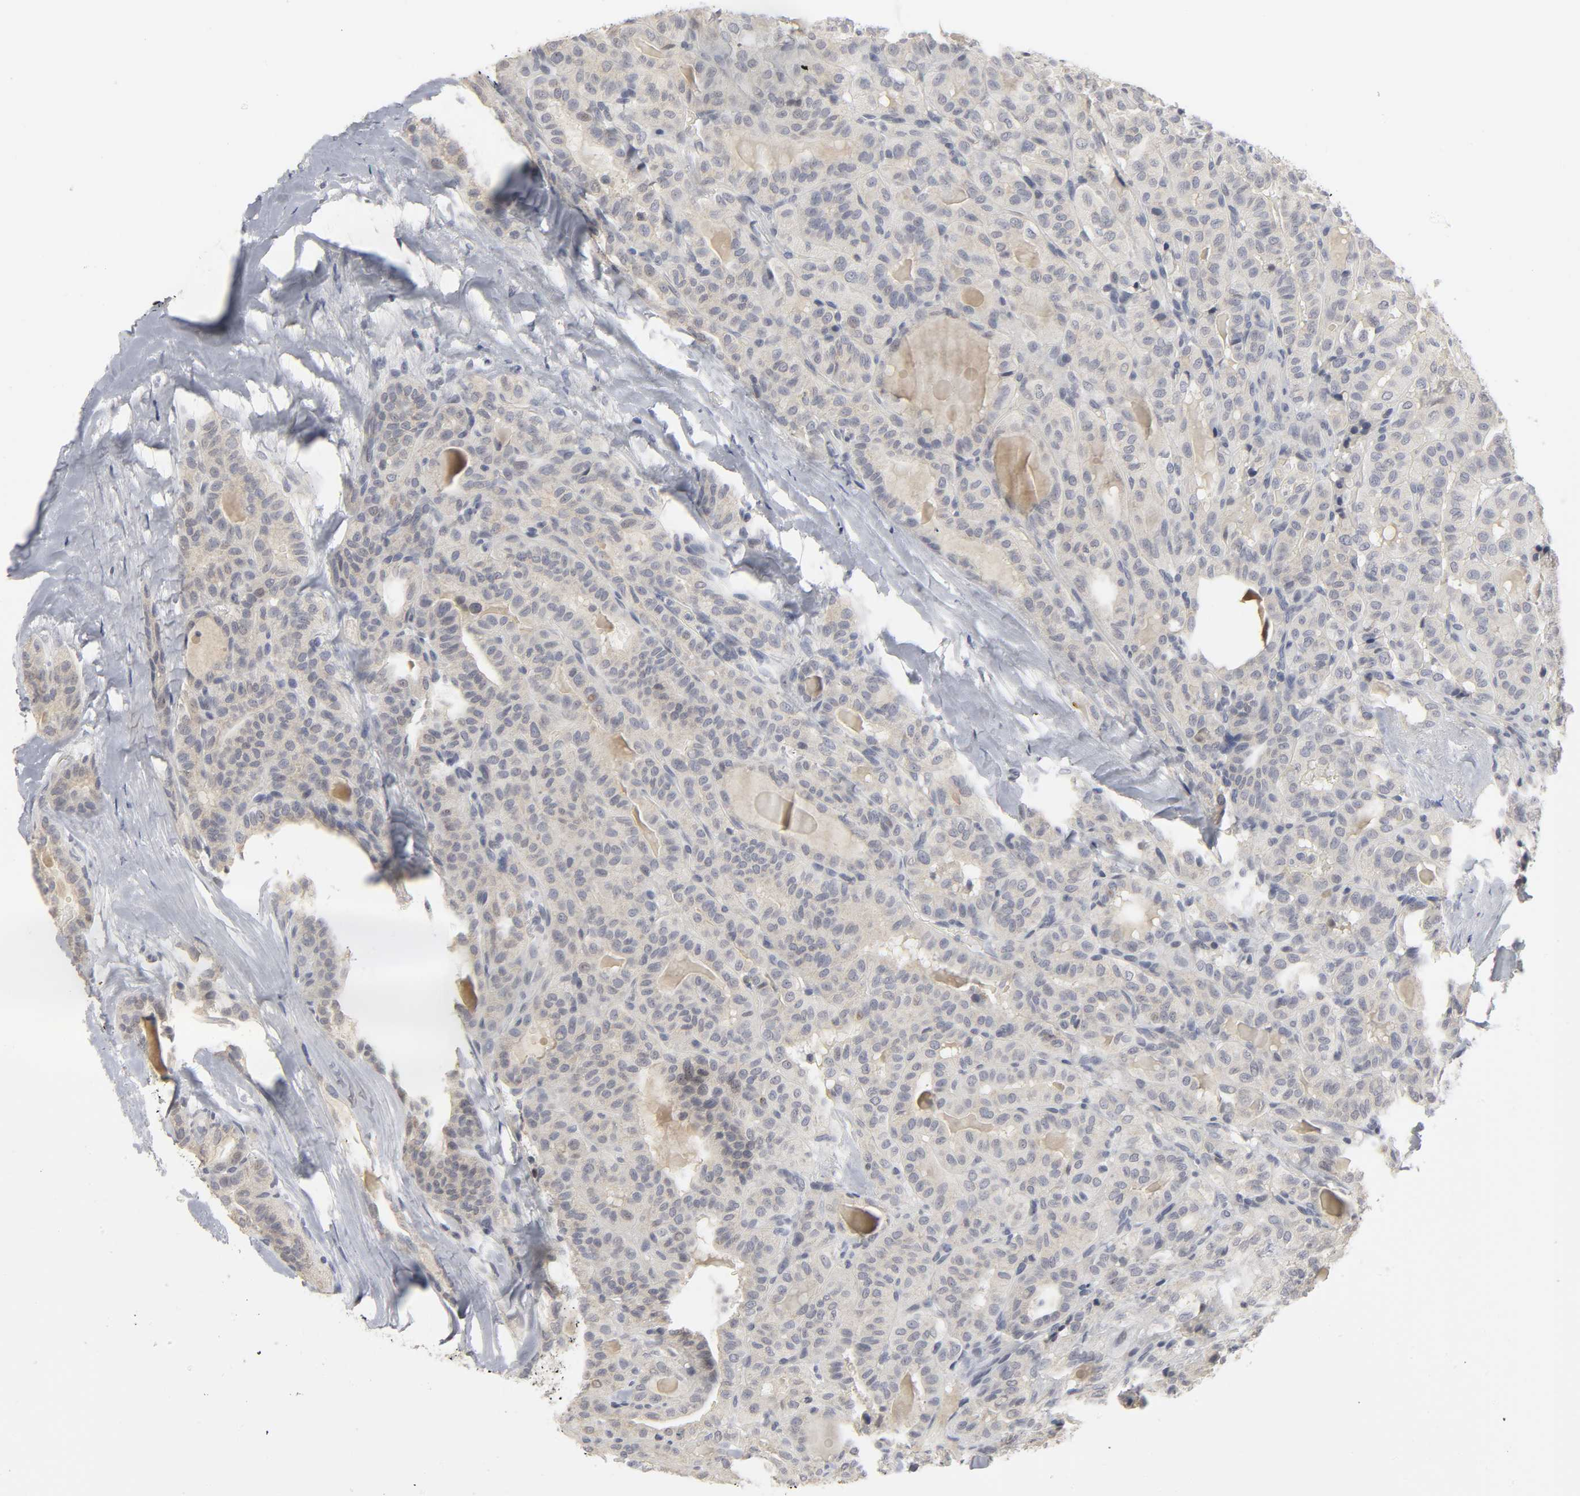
{"staining": {"intensity": "negative", "quantity": "none", "location": "none"}, "tissue": "thyroid cancer", "cell_type": "Tumor cells", "image_type": "cancer", "snomed": [{"axis": "morphology", "description": "Papillary adenocarcinoma, NOS"}, {"axis": "topography", "description": "Thyroid gland"}], "caption": "IHC of thyroid cancer displays no staining in tumor cells.", "gene": "TCAP", "patient": {"sex": "male", "age": 77}}